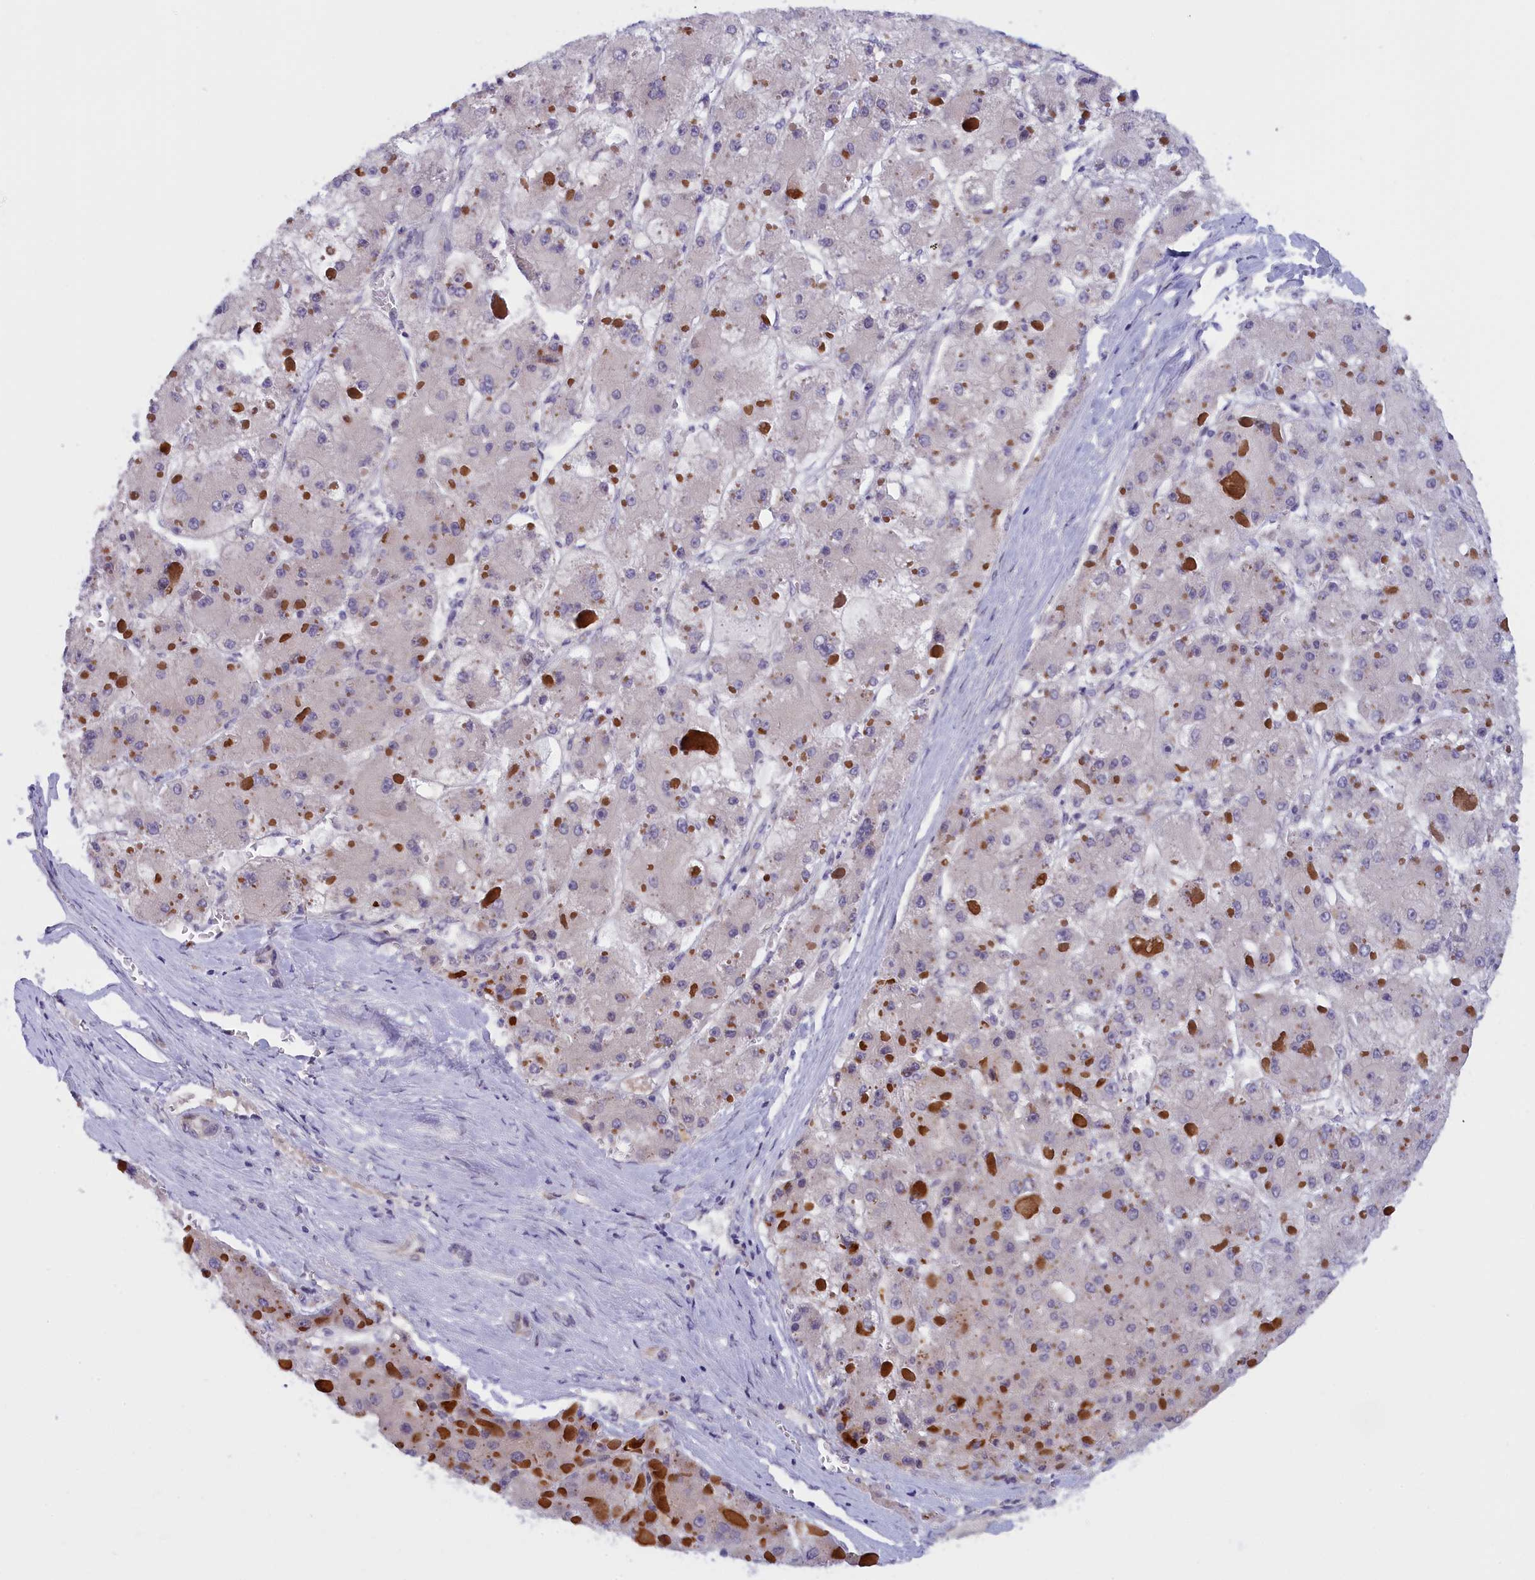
{"staining": {"intensity": "negative", "quantity": "none", "location": "none"}, "tissue": "liver cancer", "cell_type": "Tumor cells", "image_type": "cancer", "snomed": [{"axis": "morphology", "description": "Carcinoma, Hepatocellular, NOS"}, {"axis": "topography", "description": "Liver"}], "caption": "This micrograph is of liver cancer (hepatocellular carcinoma) stained with immunohistochemistry to label a protein in brown with the nuclei are counter-stained blue. There is no positivity in tumor cells.", "gene": "IGFALS", "patient": {"sex": "female", "age": 73}}